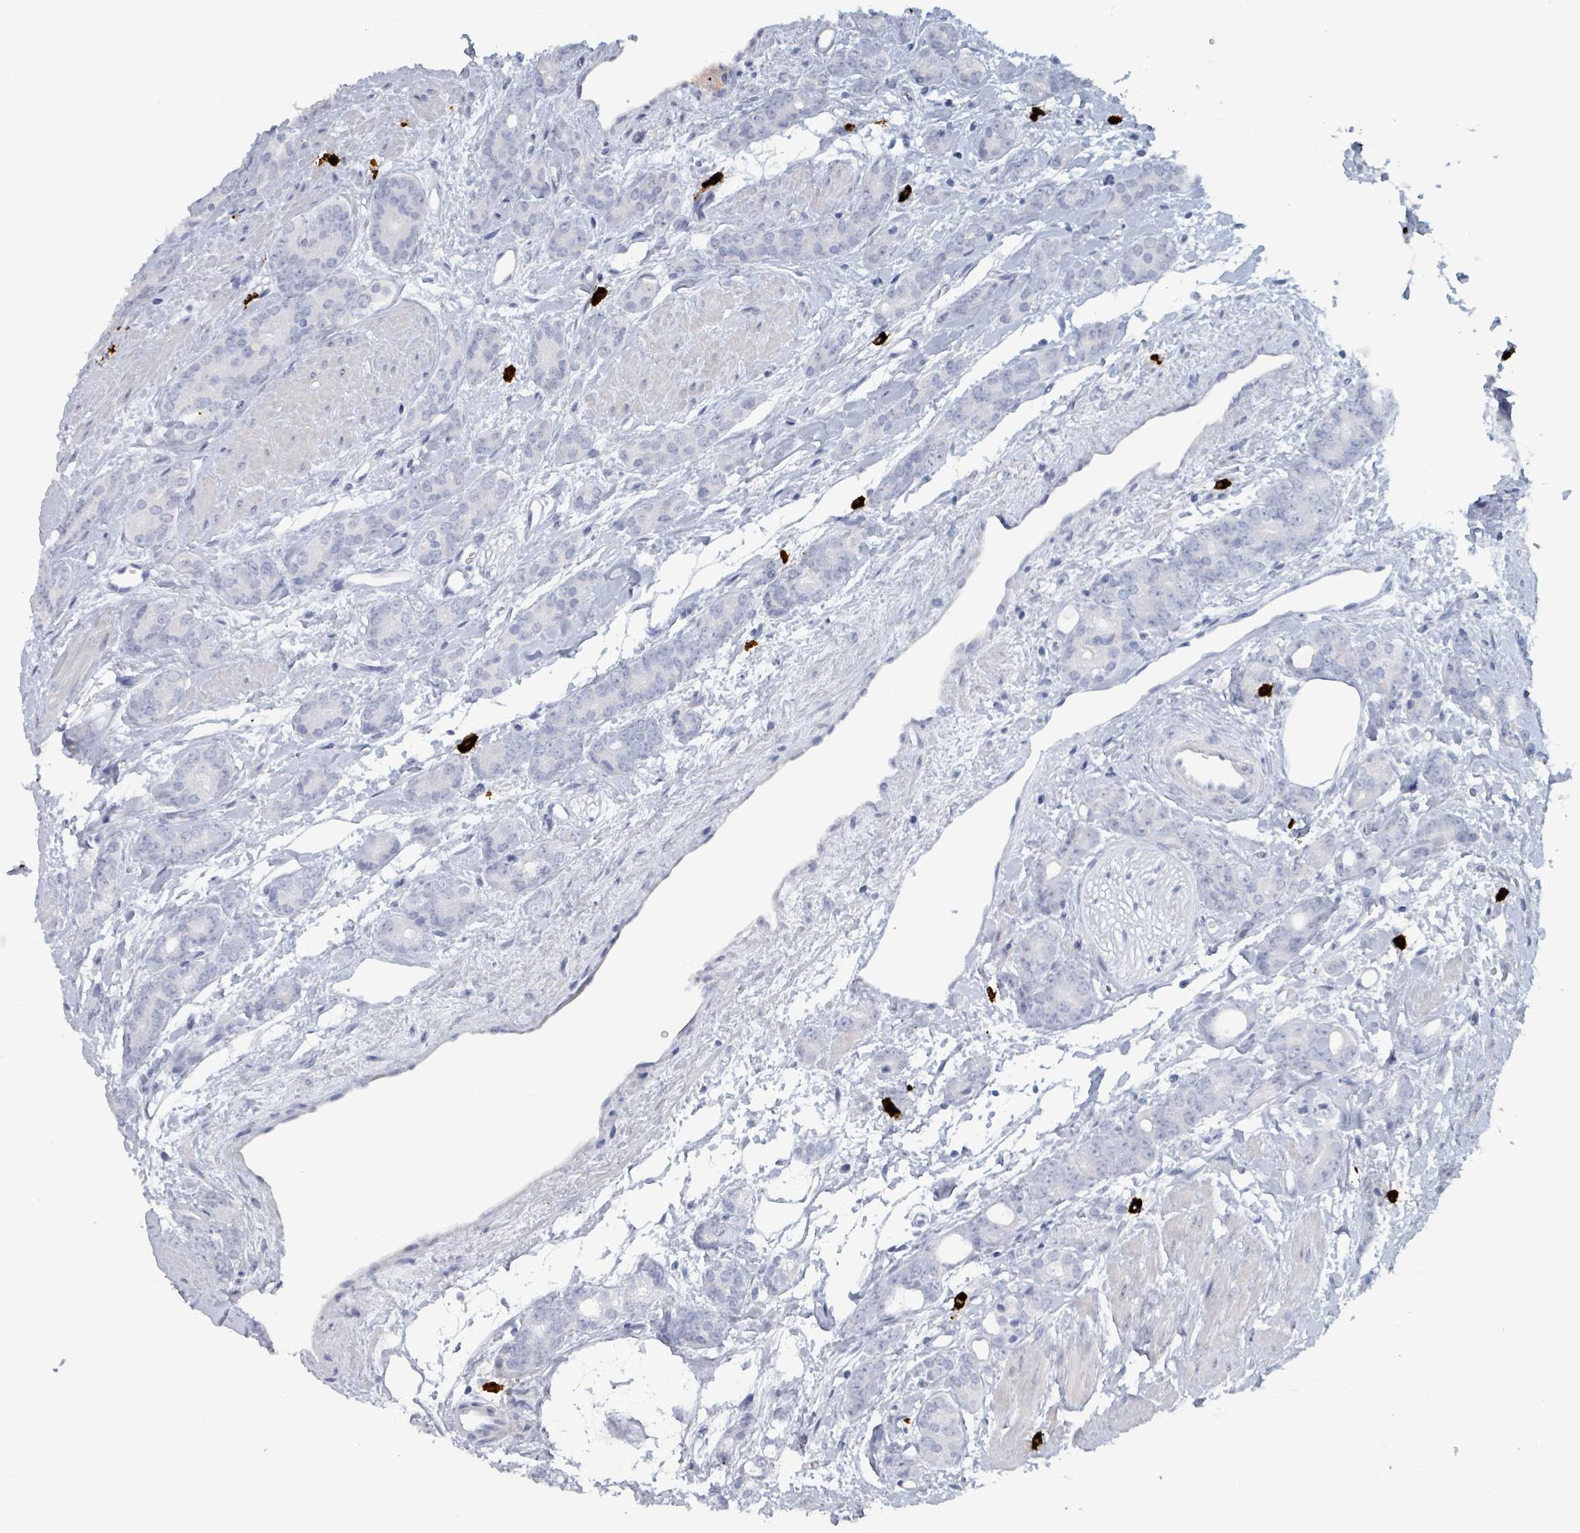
{"staining": {"intensity": "negative", "quantity": "none", "location": "none"}, "tissue": "prostate cancer", "cell_type": "Tumor cells", "image_type": "cancer", "snomed": [{"axis": "morphology", "description": "Adenocarcinoma, High grade"}, {"axis": "topography", "description": "Prostate"}], "caption": "An immunohistochemistry (IHC) micrograph of high-grade adenocarcinoma (prostate) is shown. There is no staining in tumor cells of high-grade adenocarcinoma (prostate).", "gene": "VPS13D", "patient": {"sex": "male", "age": 62}}